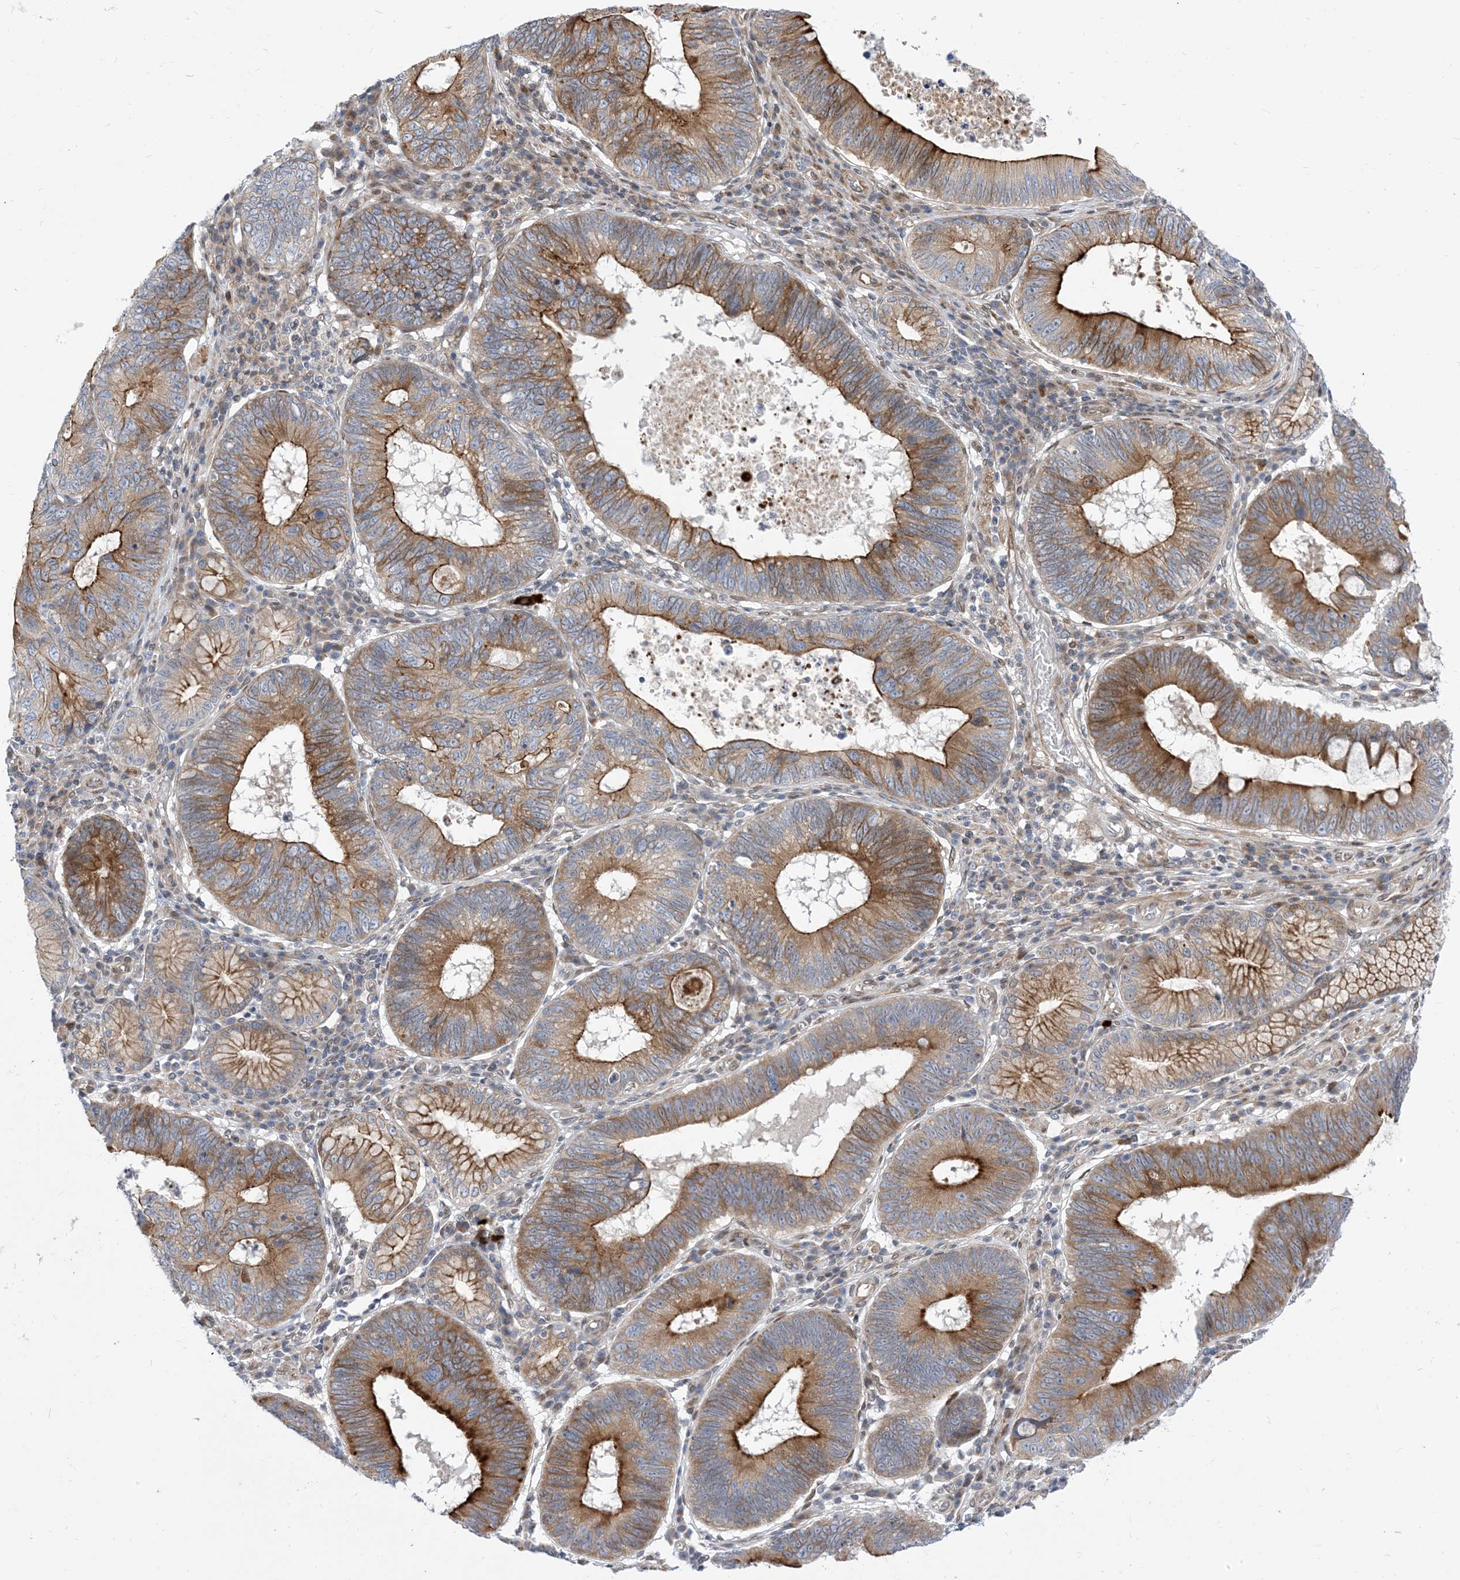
{"staining": {"intensity": "strong", "quantity": ">75%", "location": "cytoplasmic/membranous"}, "tissue": "stomach cancer", "cell_type": "Tumor cells", "image_type": "cancer", "snomed": [{"axis": "morphology", "description": "Adenocarcinoma, NOS"}, {"axis": "topography", "description": "Stomach"}], "caption": "A high-resolution photomicrograph shows IHC staining of stomach adenocarcinoma, which exhibits strong cytoplasmic/membranous positivity in about >75% of tumor cells.", "gene": "TYSND1", "patient": {"sex": "male", "age": 59}}